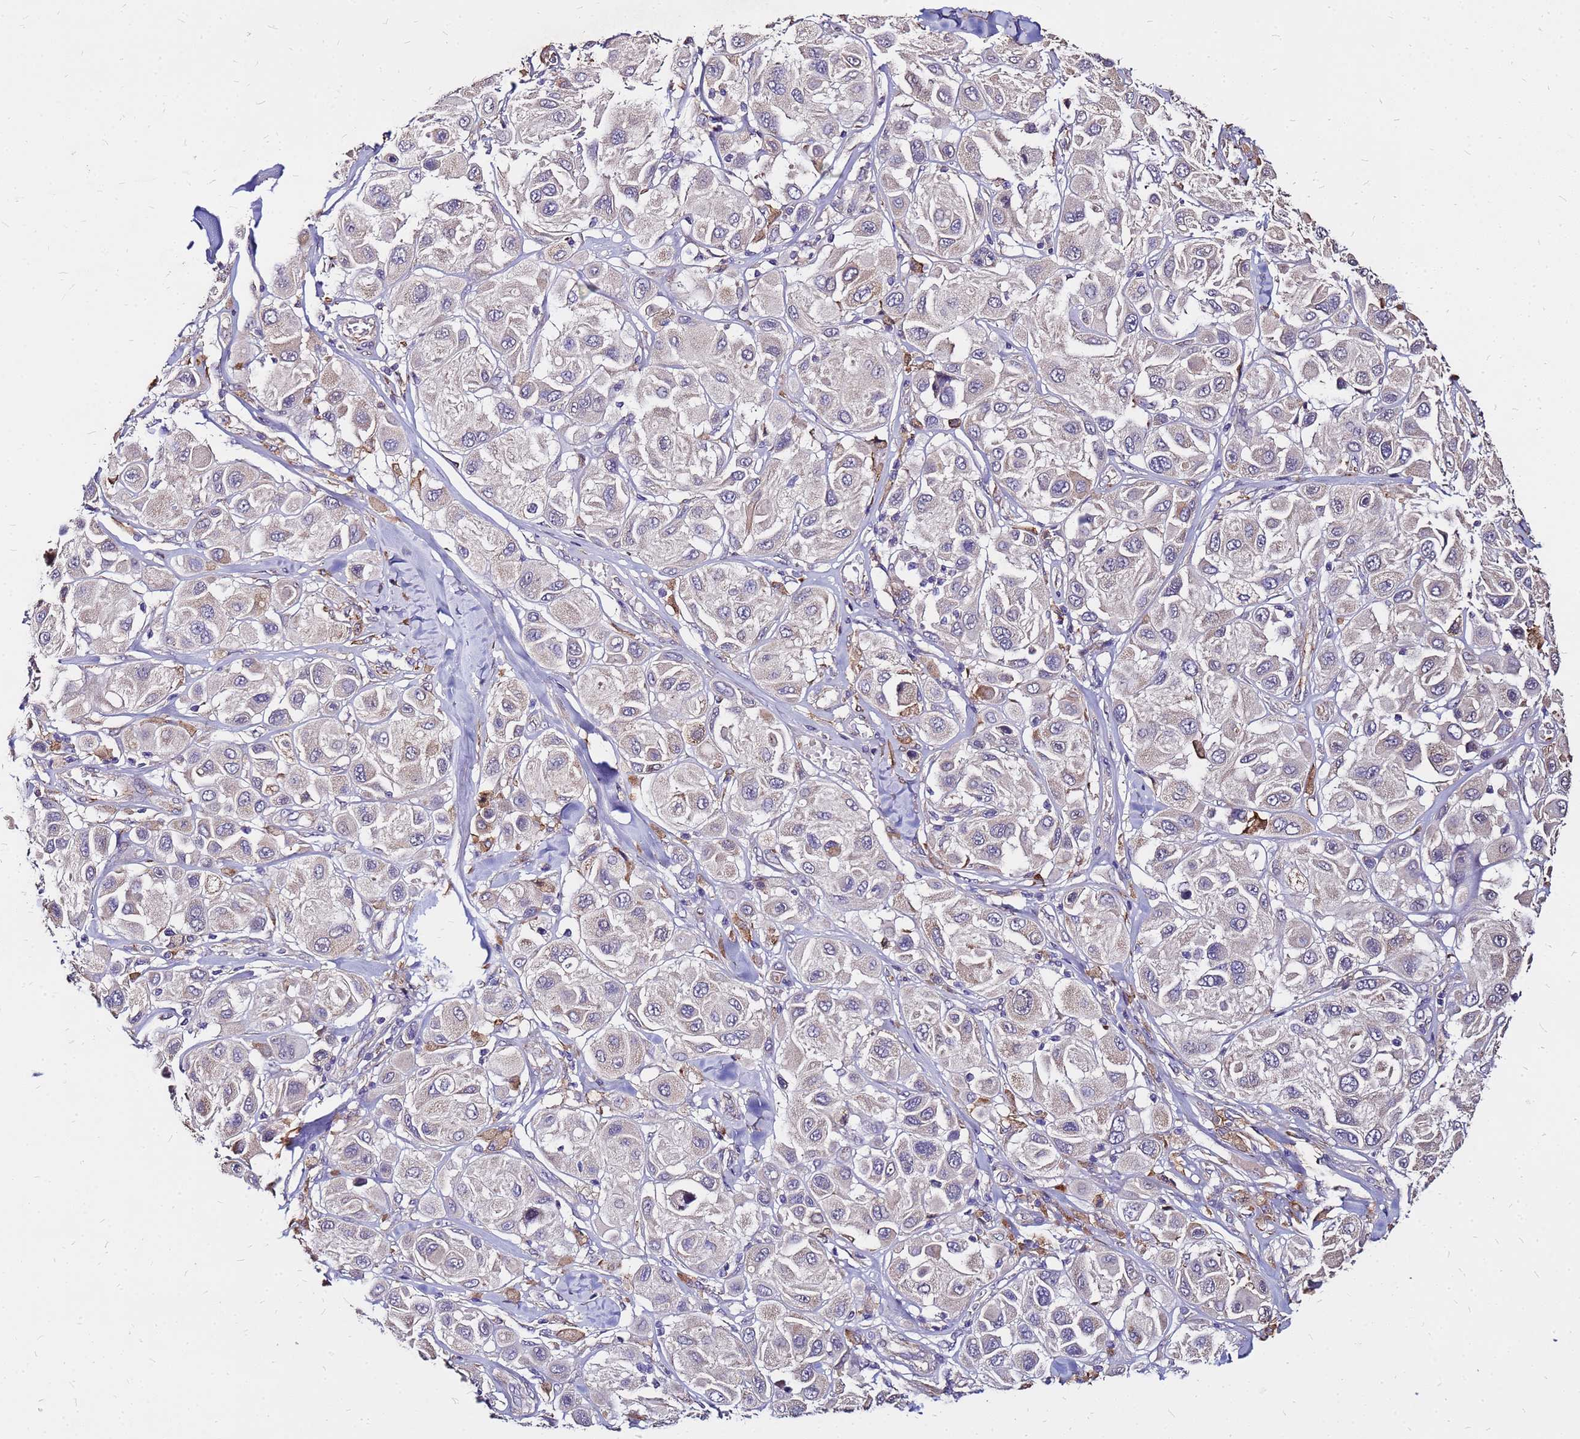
{"staining": {"intensity": "moderate", "quantity": "<25%", "location": "cytoplasmic/membranous"}, "tissue": "melanoma", "cell_type": "Tumor cells", "image_type": "cancer", "snomed": [{"axis": "morphology", "description": "Malignant melanoma, Metastatic site"}, {"axis": "topography", "description": "Skin"}], "caption": "Immunohistochemical staining of human melanoma demonstrates moderate cytoplasmic/membranous protein staining in about <25% of tumor cells.", "gene": "ARHGEF5", "patient": {"sex": "male", "age": 41}}